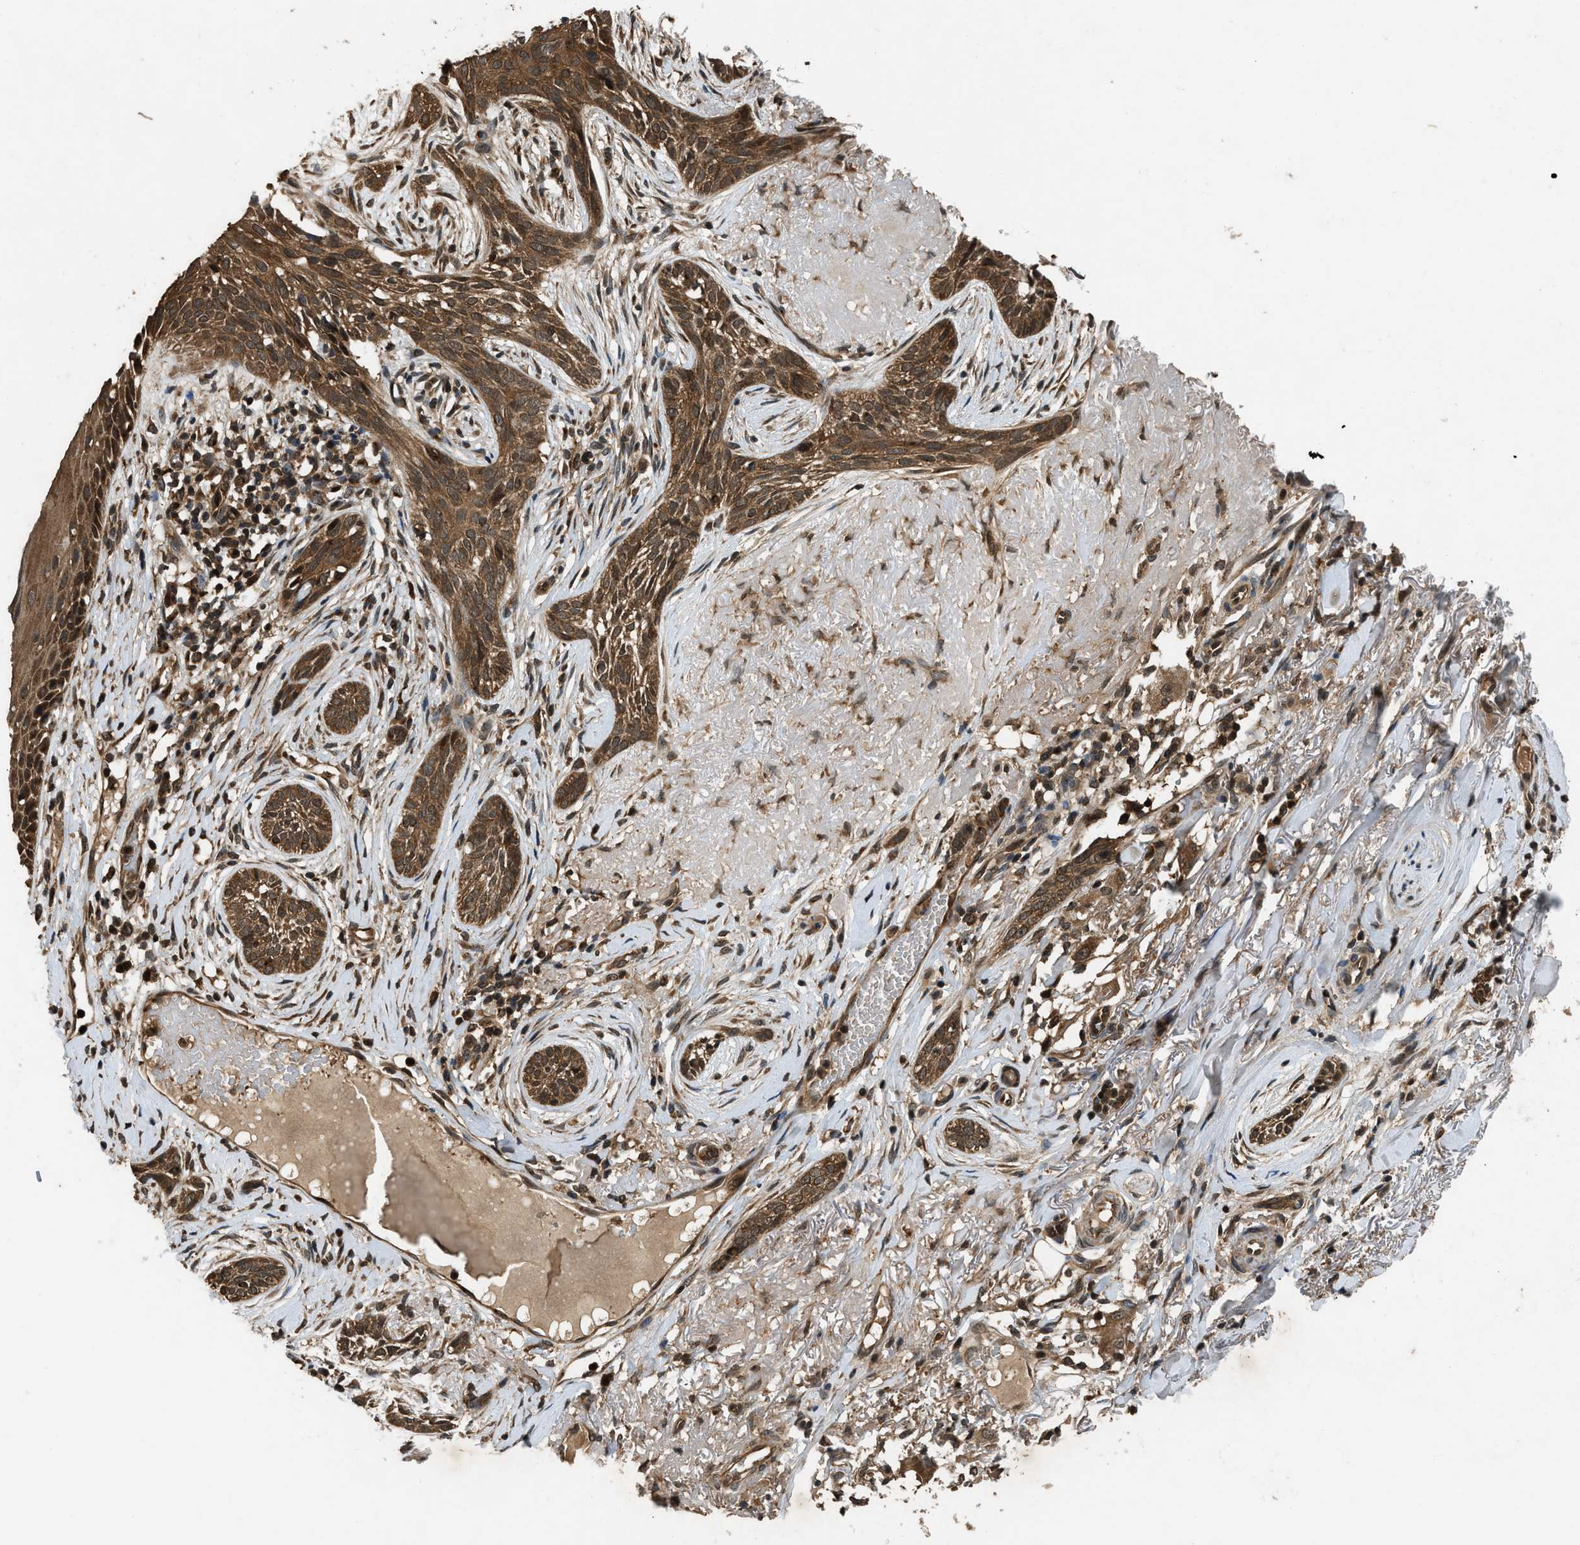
{"staining": {"intensity": "moderate", "quantity": ">75%", "location": "cytoplasmic/membranous"}, "tissue": "skin cancer", "cell_type": "Tumor cells", "image_type": "cancer", "snomed": [{"axis": "morphology", "description": "Basal cell carcinoma"}, {"axis": "topography", "description": "Skin"}], "caption": "About >75% of tumor cells in human skin cancer demonstrate moderate cytoplasmic/membranous protein expression as visualized by brown immunohistochemical staining.", "gene": "RPS6KB1", "patient": {"sex": "female", "age": 88}}